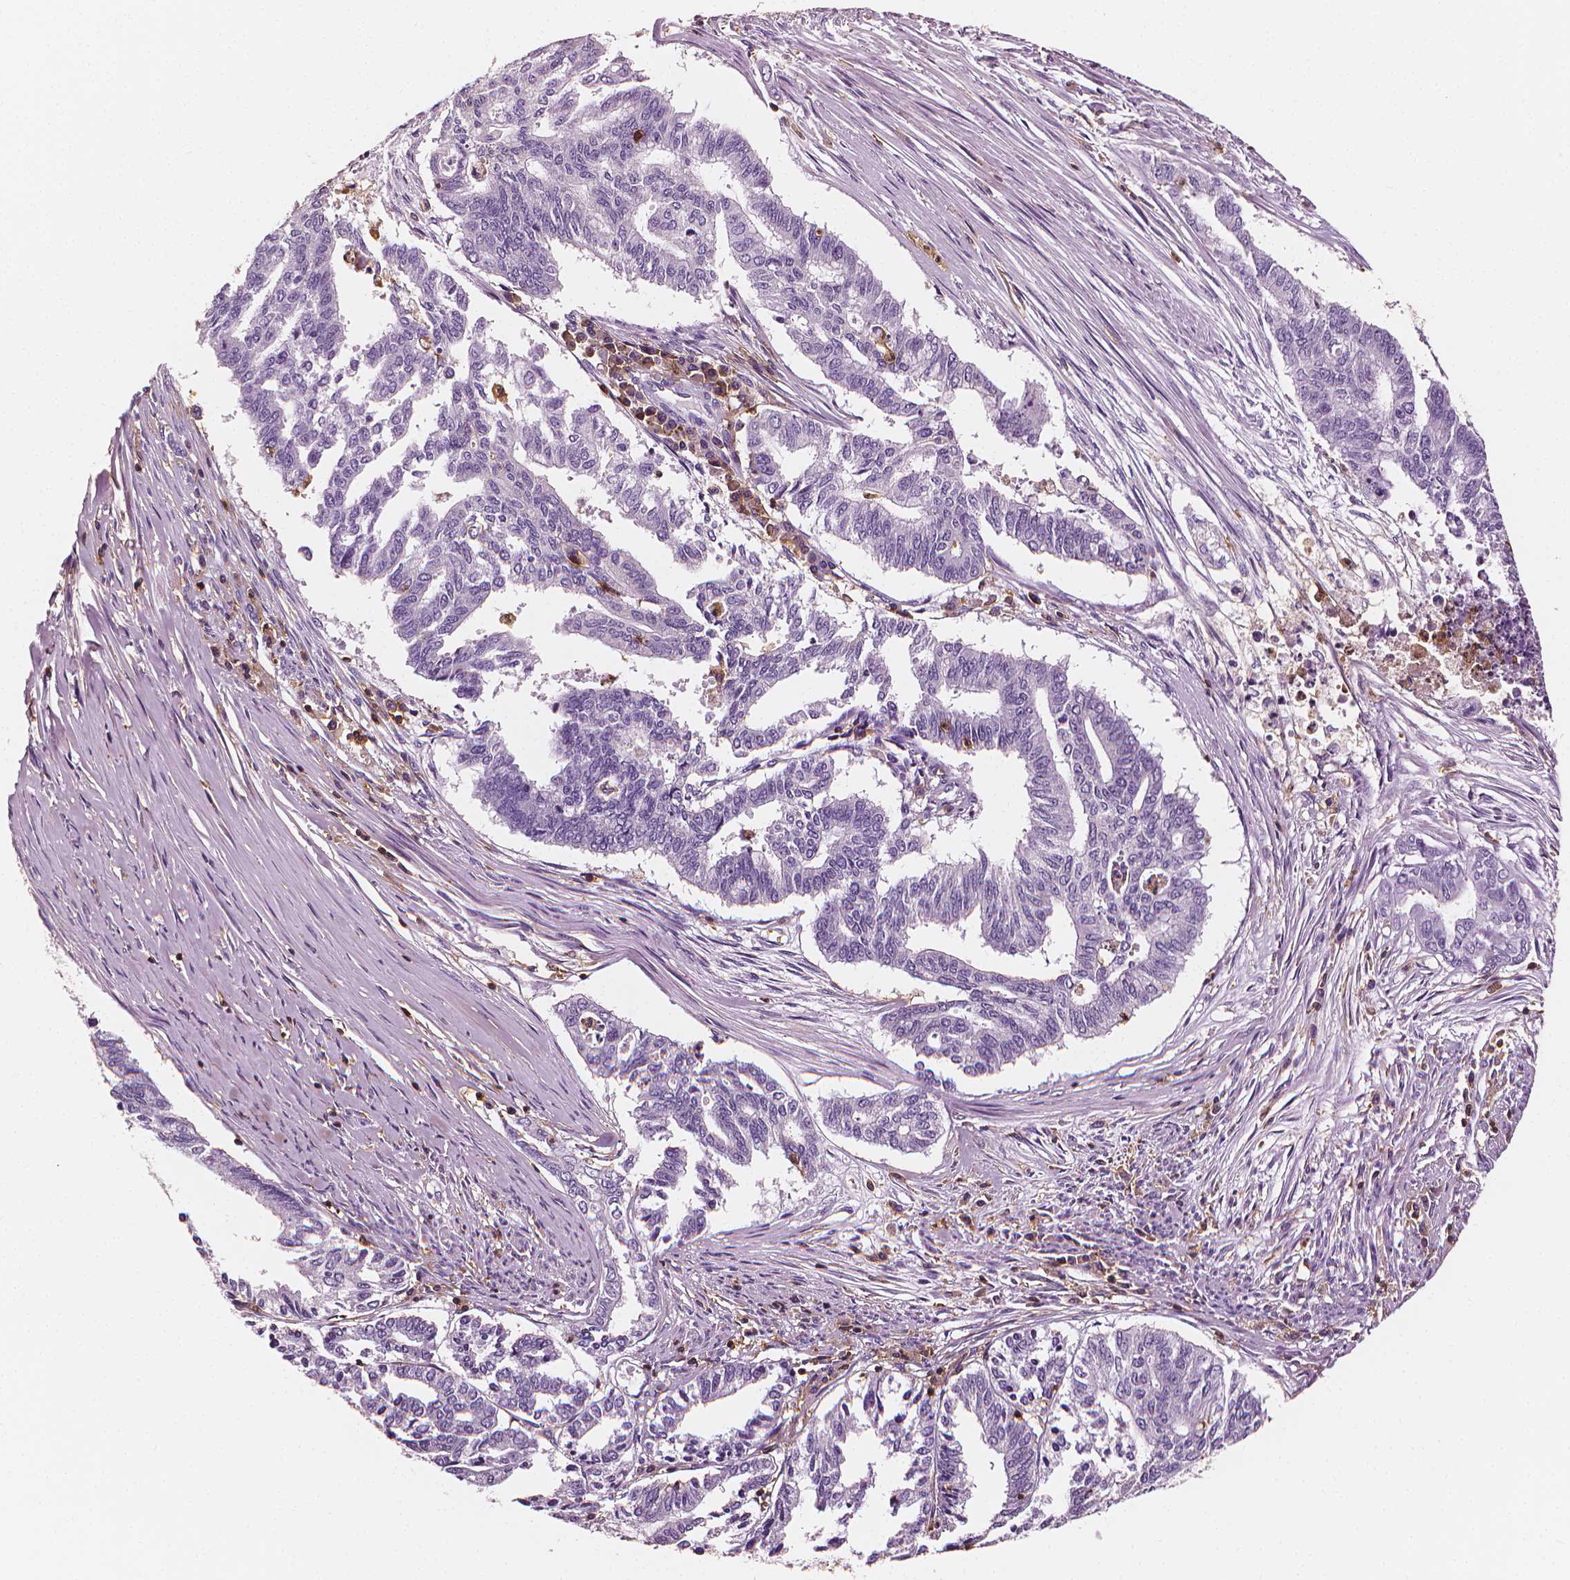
{"staining": {"intensity": "negative", "quantity": "none", "location": "none"}, "tissue": "endometrial cancer", "cell_type": "Tumor cells", "image_type": "cancer", "snomed": [{"axis": "morphology", "description": "Adenocarcinoma, NOS"}, {"axis": "topography", "description": "Endometrium"}], "caption": "Photomicrograph shows no significant protein positivity in tumor cells of endometrial adenocarcinoma. Nuclei are stained in blue.", "gene": "PTPRC", "patient": {"sex": "female", "age": 79}}